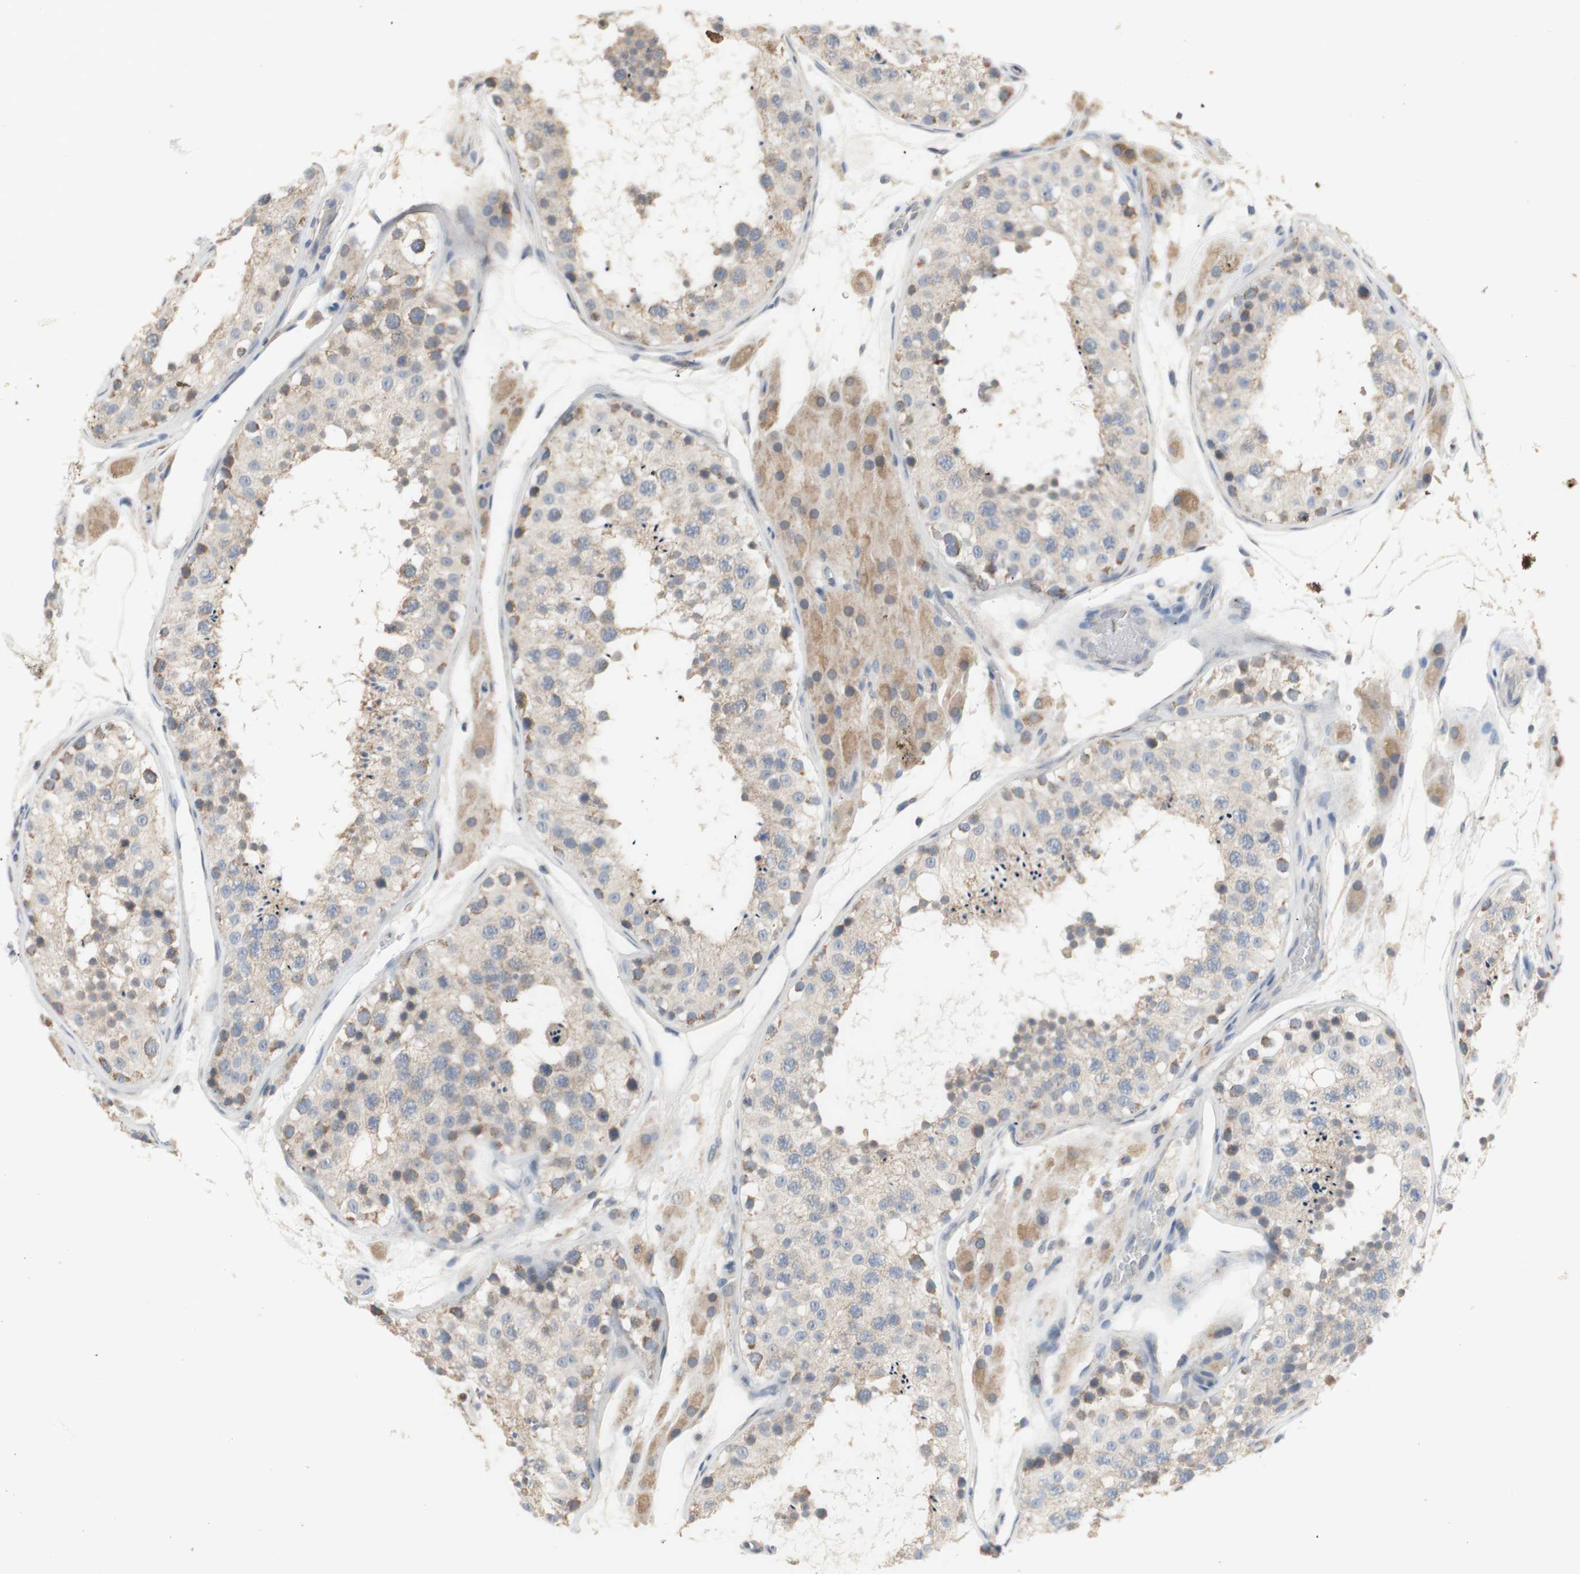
{"staining": {"intensity": "weak", "quantity": ">75%", "location": "cytoplasmic/membranous"}, "tissue": "testis", "cell_type": "Cells in seminiferous ducts", "image_type": "normal", "snomed": [{"axis": "morphology", "description": "Normal tissue, NOS"}, {"axis": "topography", "description": "Testis"}], "caption": "DAB immunohistochemical staining of unremarkable testis shows weak cytoplasmic/membranous protein positivity in about >75% of cells in seminiferous ducts.", "gene": "PTGIS", "patient": {"sex": "male", "age": 26}}